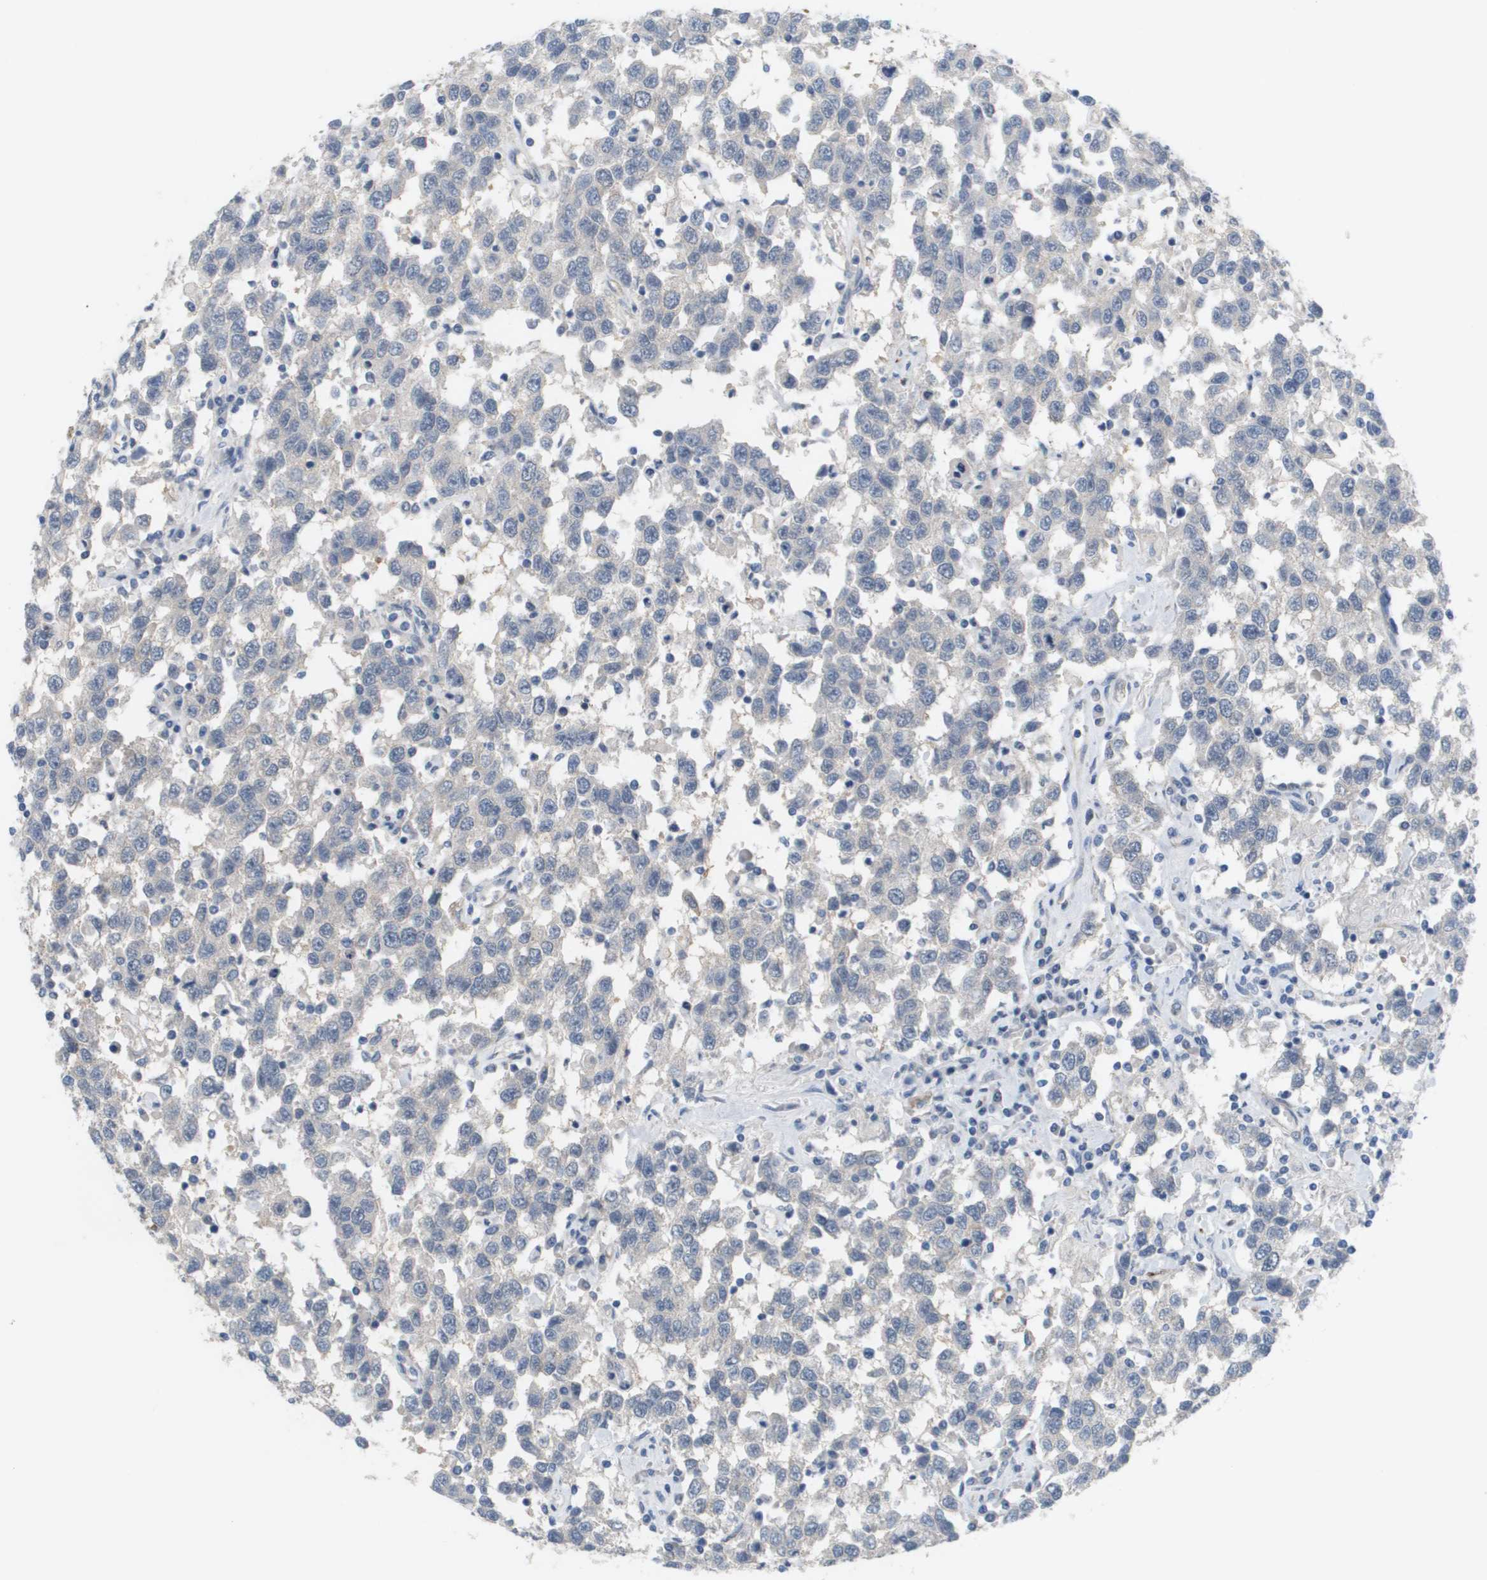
{"staining": {"intensity": "negative", "quantity": "none", "location": "none"}, "tissue": "testis cancer", "cell_type": "Tumor cells", "image_type": "cancer", "snomed": [{"axis": "morphology", "description": "Seminoma, NOS"}, {"axis": "topography", "description": "Testis"}], "caption": "This is an immunohistochemistry (IHC) photomicrograph of testis cancer (seminoma). There is no expression in tumor cells.", "gene": "ANGPT2", "patient": {"sex": "male", "age": 41}}